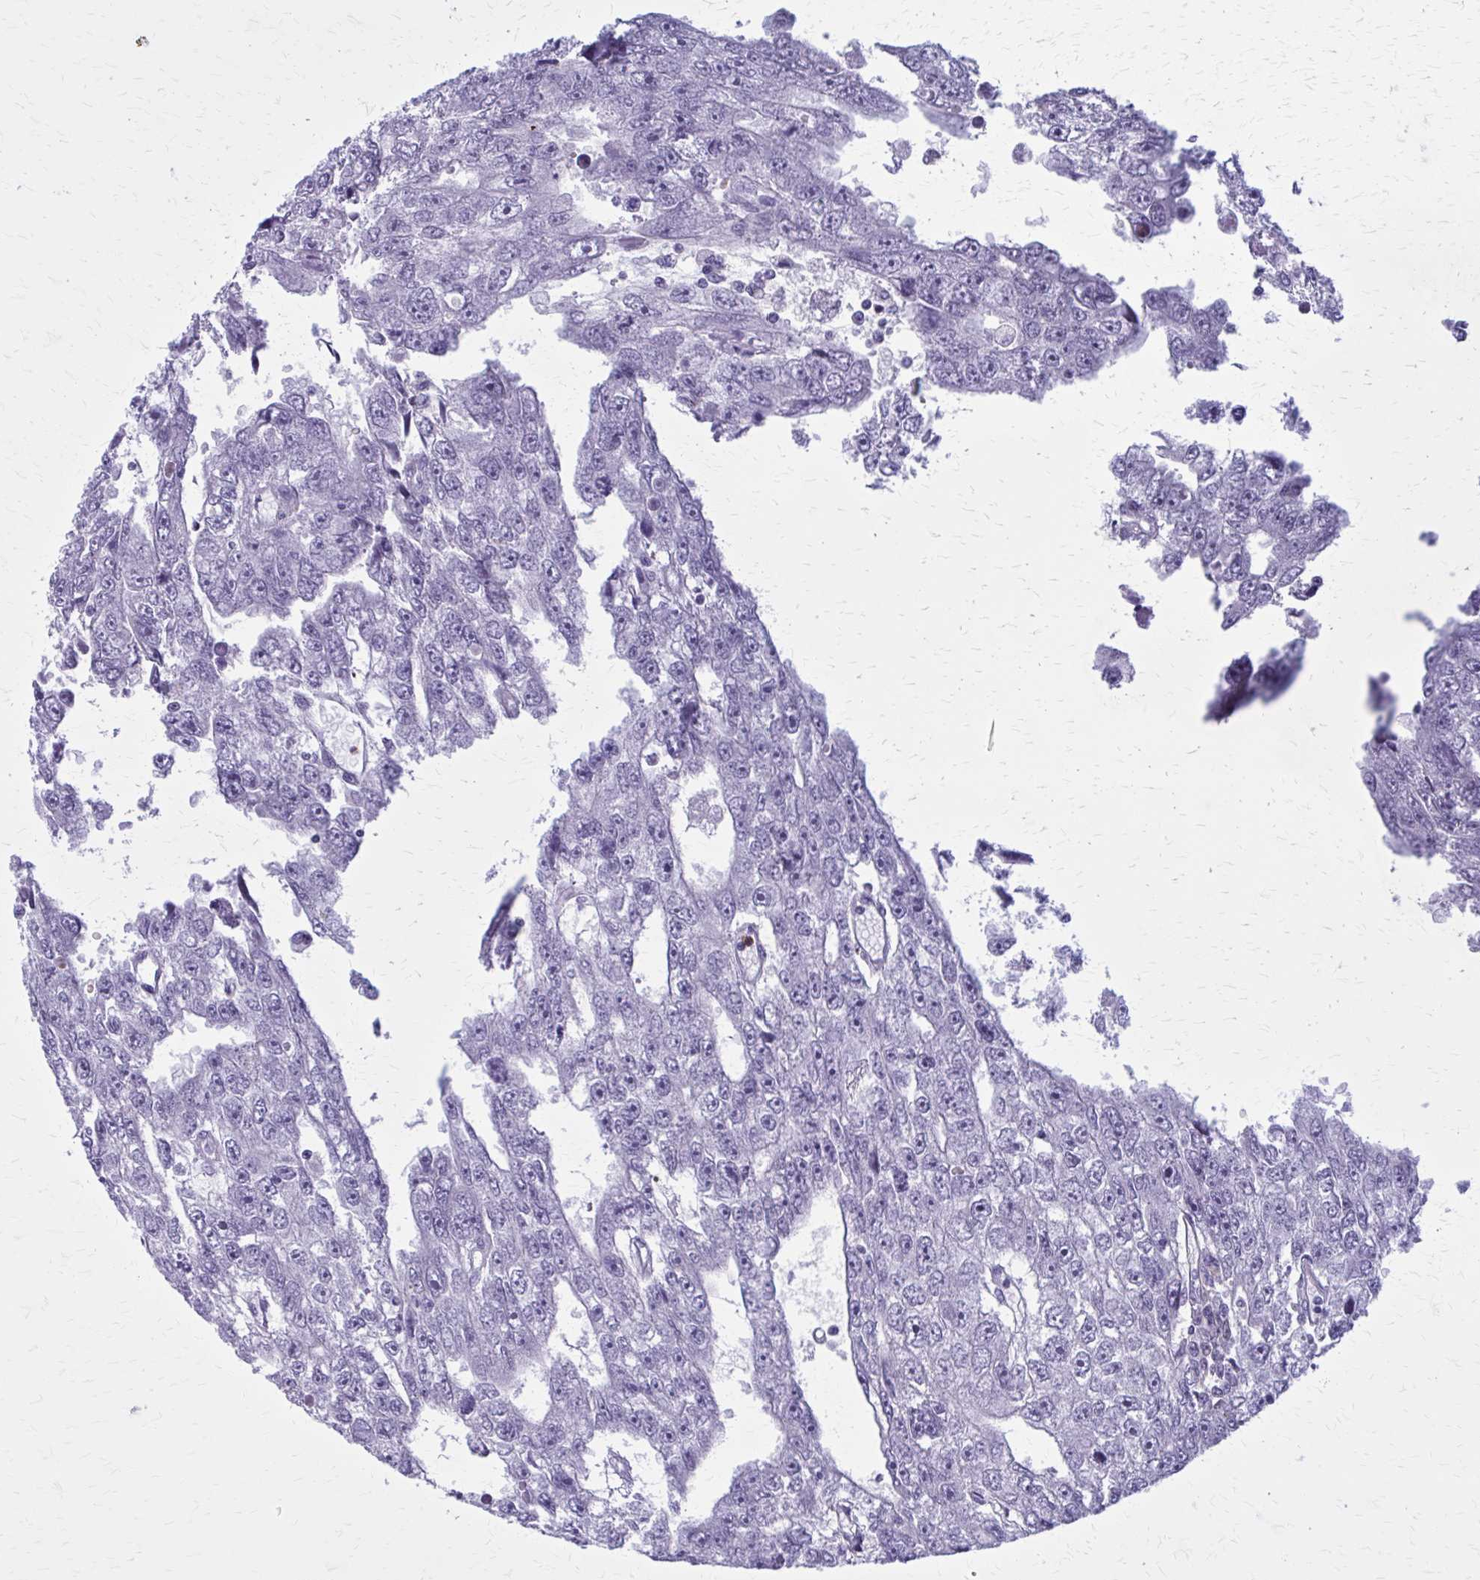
{"staining": {"intensity": "negative", "quantity": "none", "location": "none"}, "tissue": "testis cancer", "cell_type": "Tumor cells", "image_type": "cancer", "snomed": [{"axis": "morphology", "description": "Carcinoma, Embryonal, NOS"}, {"axis": "topography", "description": "Testis"}], "caption": "Photomicrograph shows no protein staining in tumor cells of testis embryonal carcinoma tissue.", "gene": "PEDS1", "patient": {"sex": "male", "age": 20}}